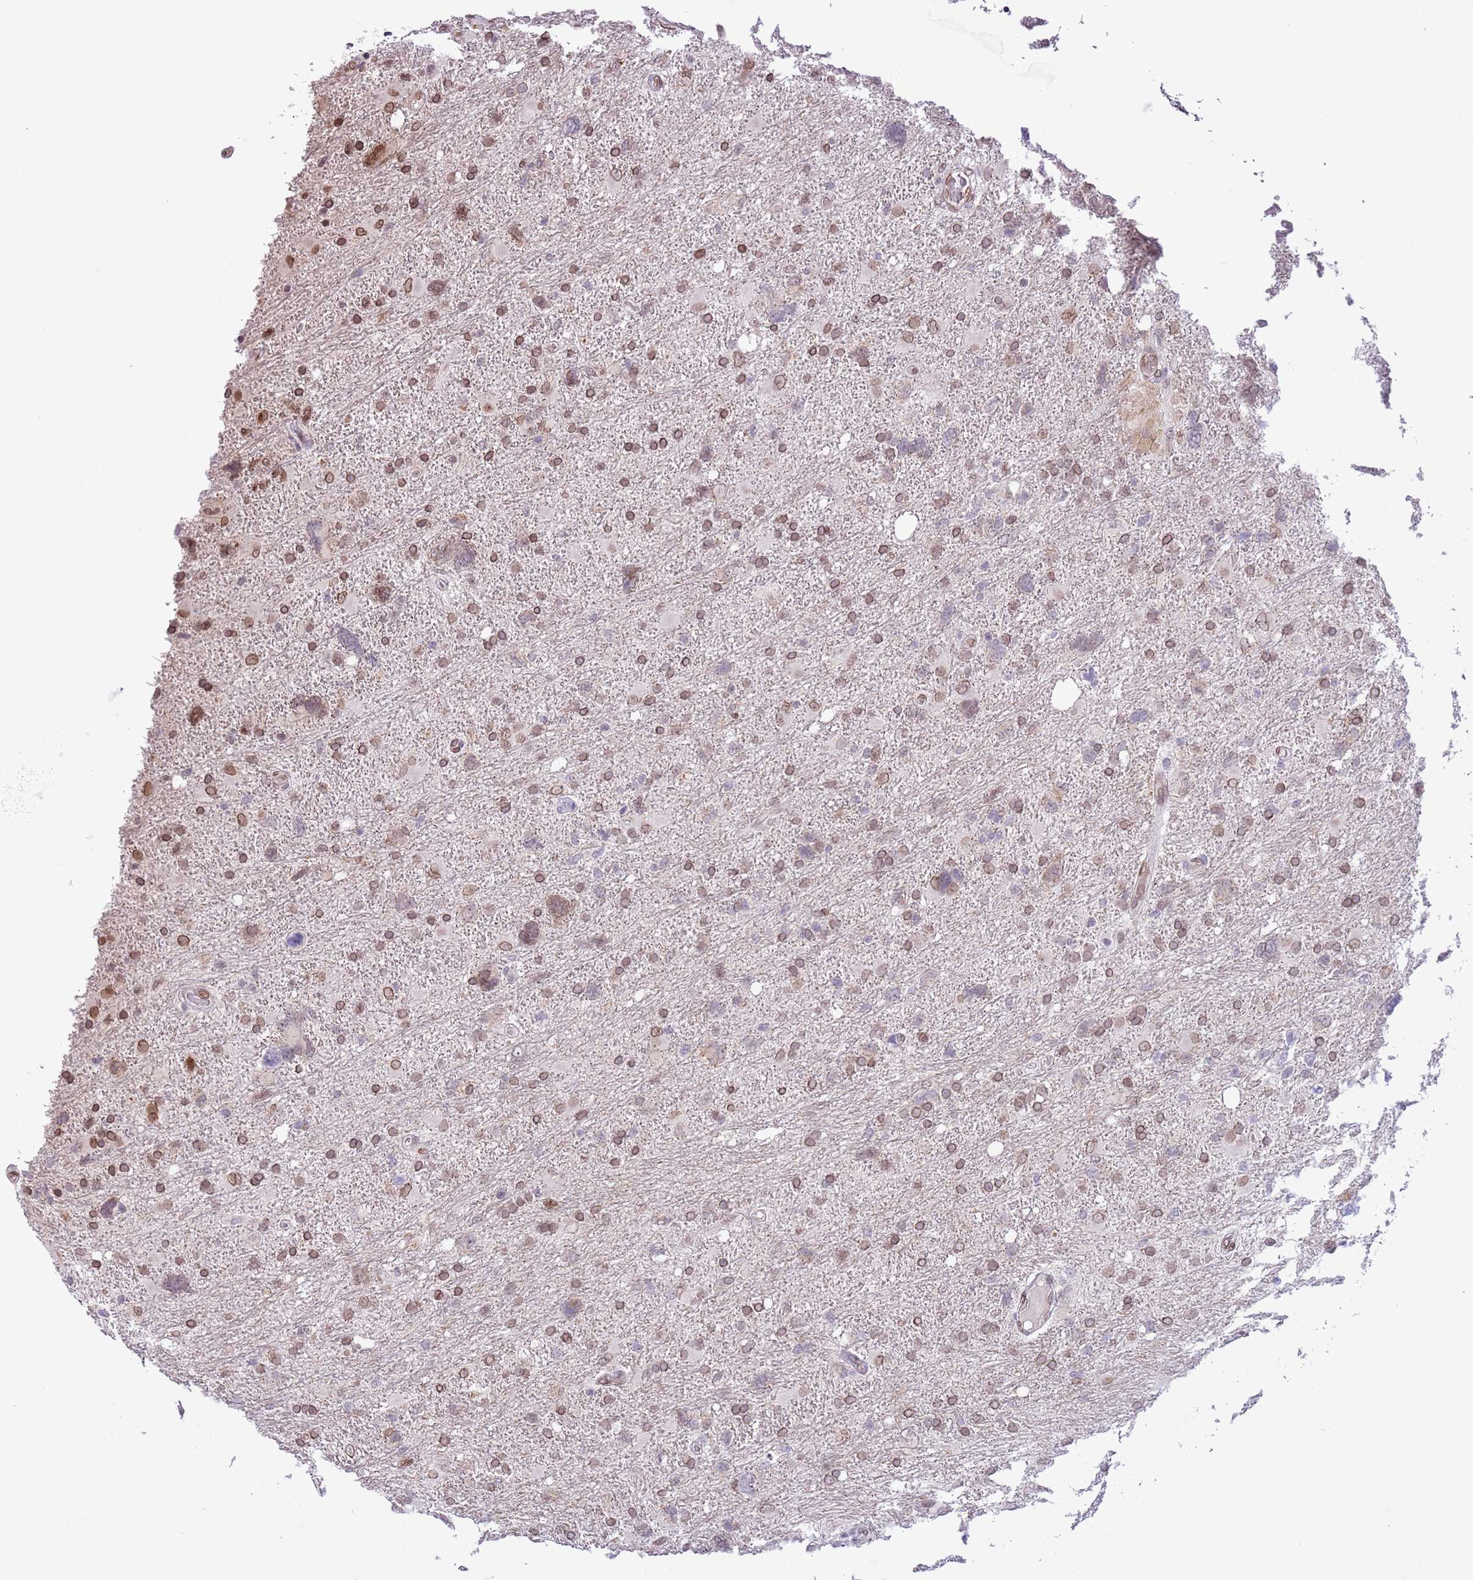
{"staining": {"intensity": "moderate", "quantity": "25%-75%", "location": "cytoplasmic/membranous,nuclear"}, "tissue": "glioma", "cell_type": "Tumor cells", "image_type": "cancer", "snomed": [{"axis": "morphology", "description": "Glioma, malignant, High grade"}, {"axis": "topography", "description": "Brain"}], "caption": "Protein expression analysis of human high-grade glioma (malignant) reveals moderate cytoplasmic/membranous and nuclear staining in approximately 25%-75% of tumor cells.", "gene": "ZGLP1", "patient": {"sex": "male", "age": 61}}